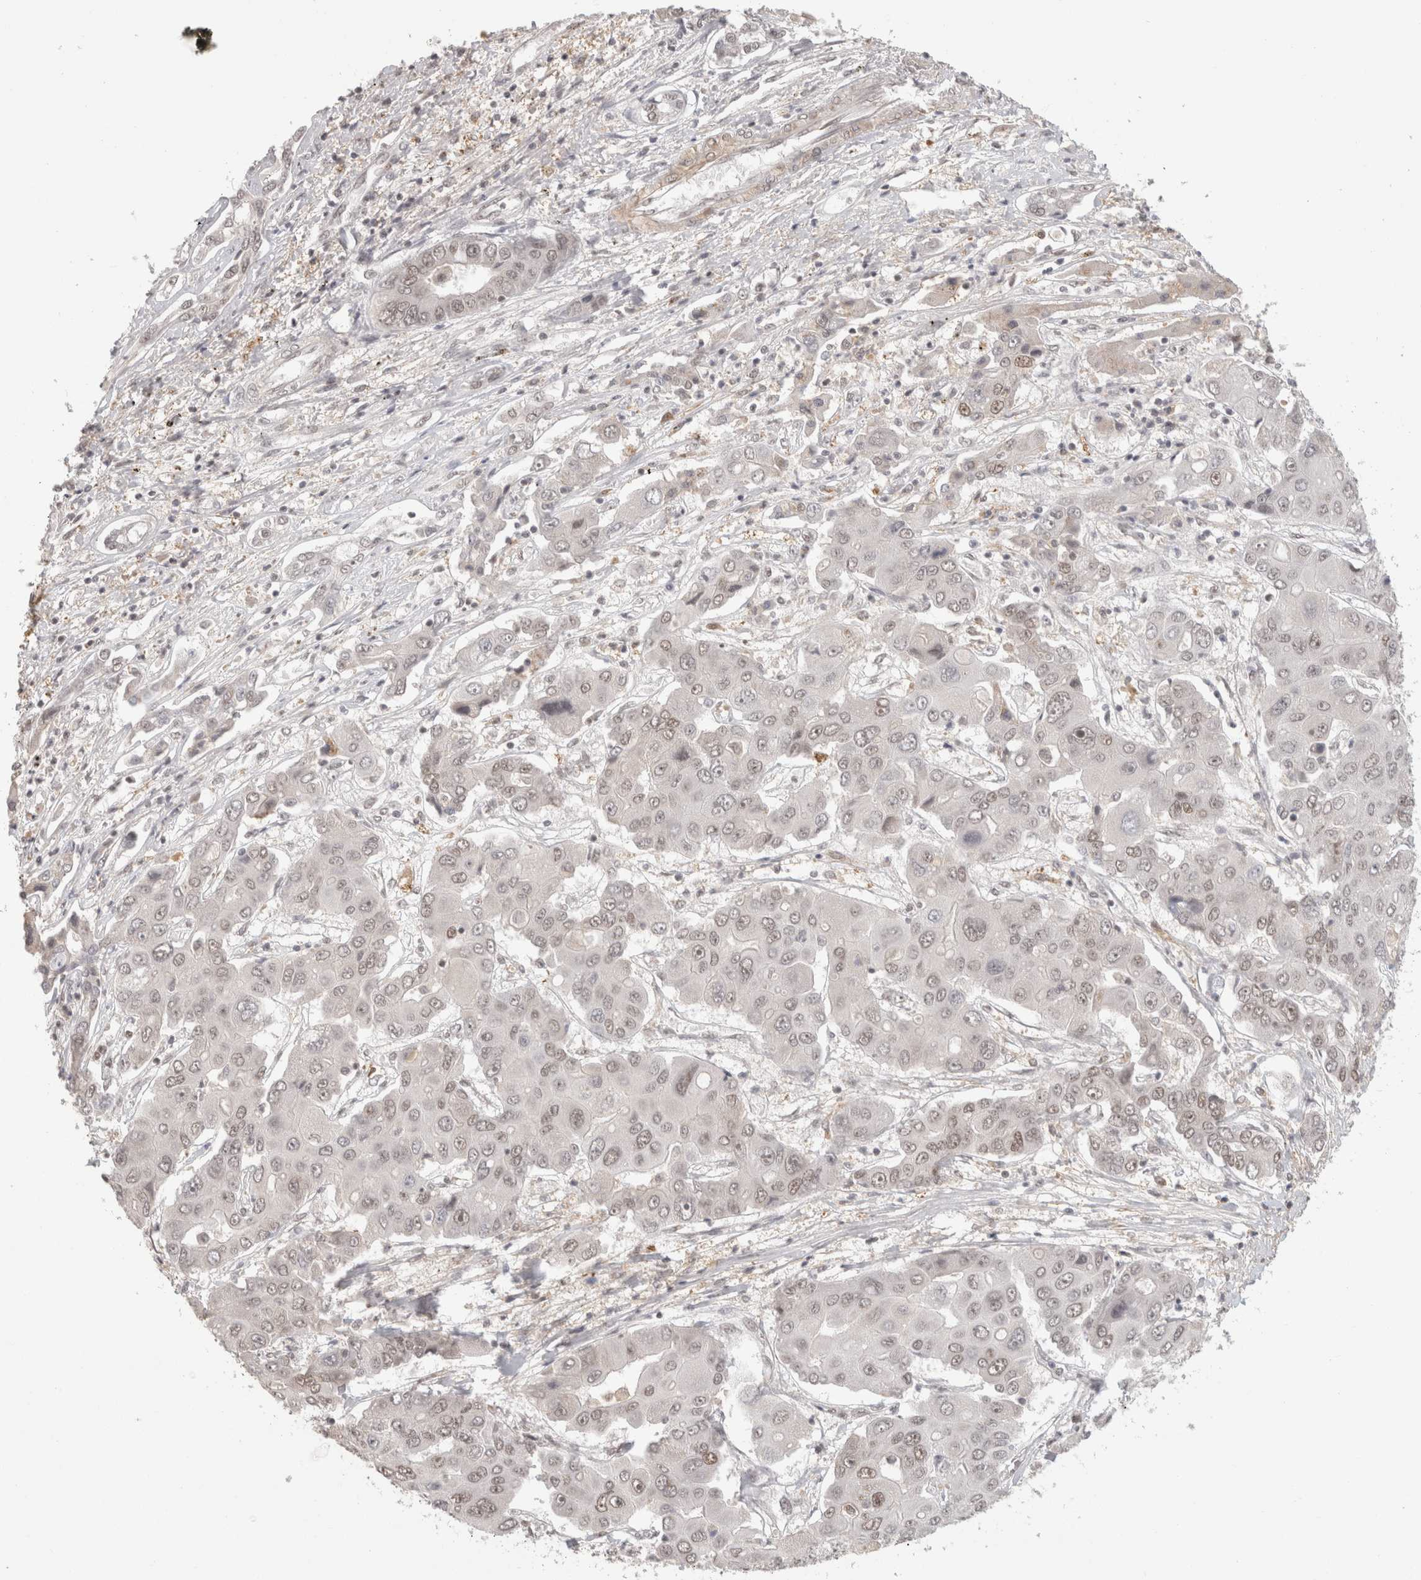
{"staining": {"intensity": "weak", "quantity": "<25%", "location": "nuclear"}, "tissue": "liver cancer", "cell_type": "Tumor cells", "image_type": "cancer", "snomed": [{"axis": "morphology", "description": "Cholangiocarcinoma"}, {"axis": "topography", "description": "Liver"}], "caption": "IHC of cholangiocarcinoma (liver) displays no positivity in tumor cells.", "gene": "ZNF830", "patient": {"sex": "male", "age": 67}}